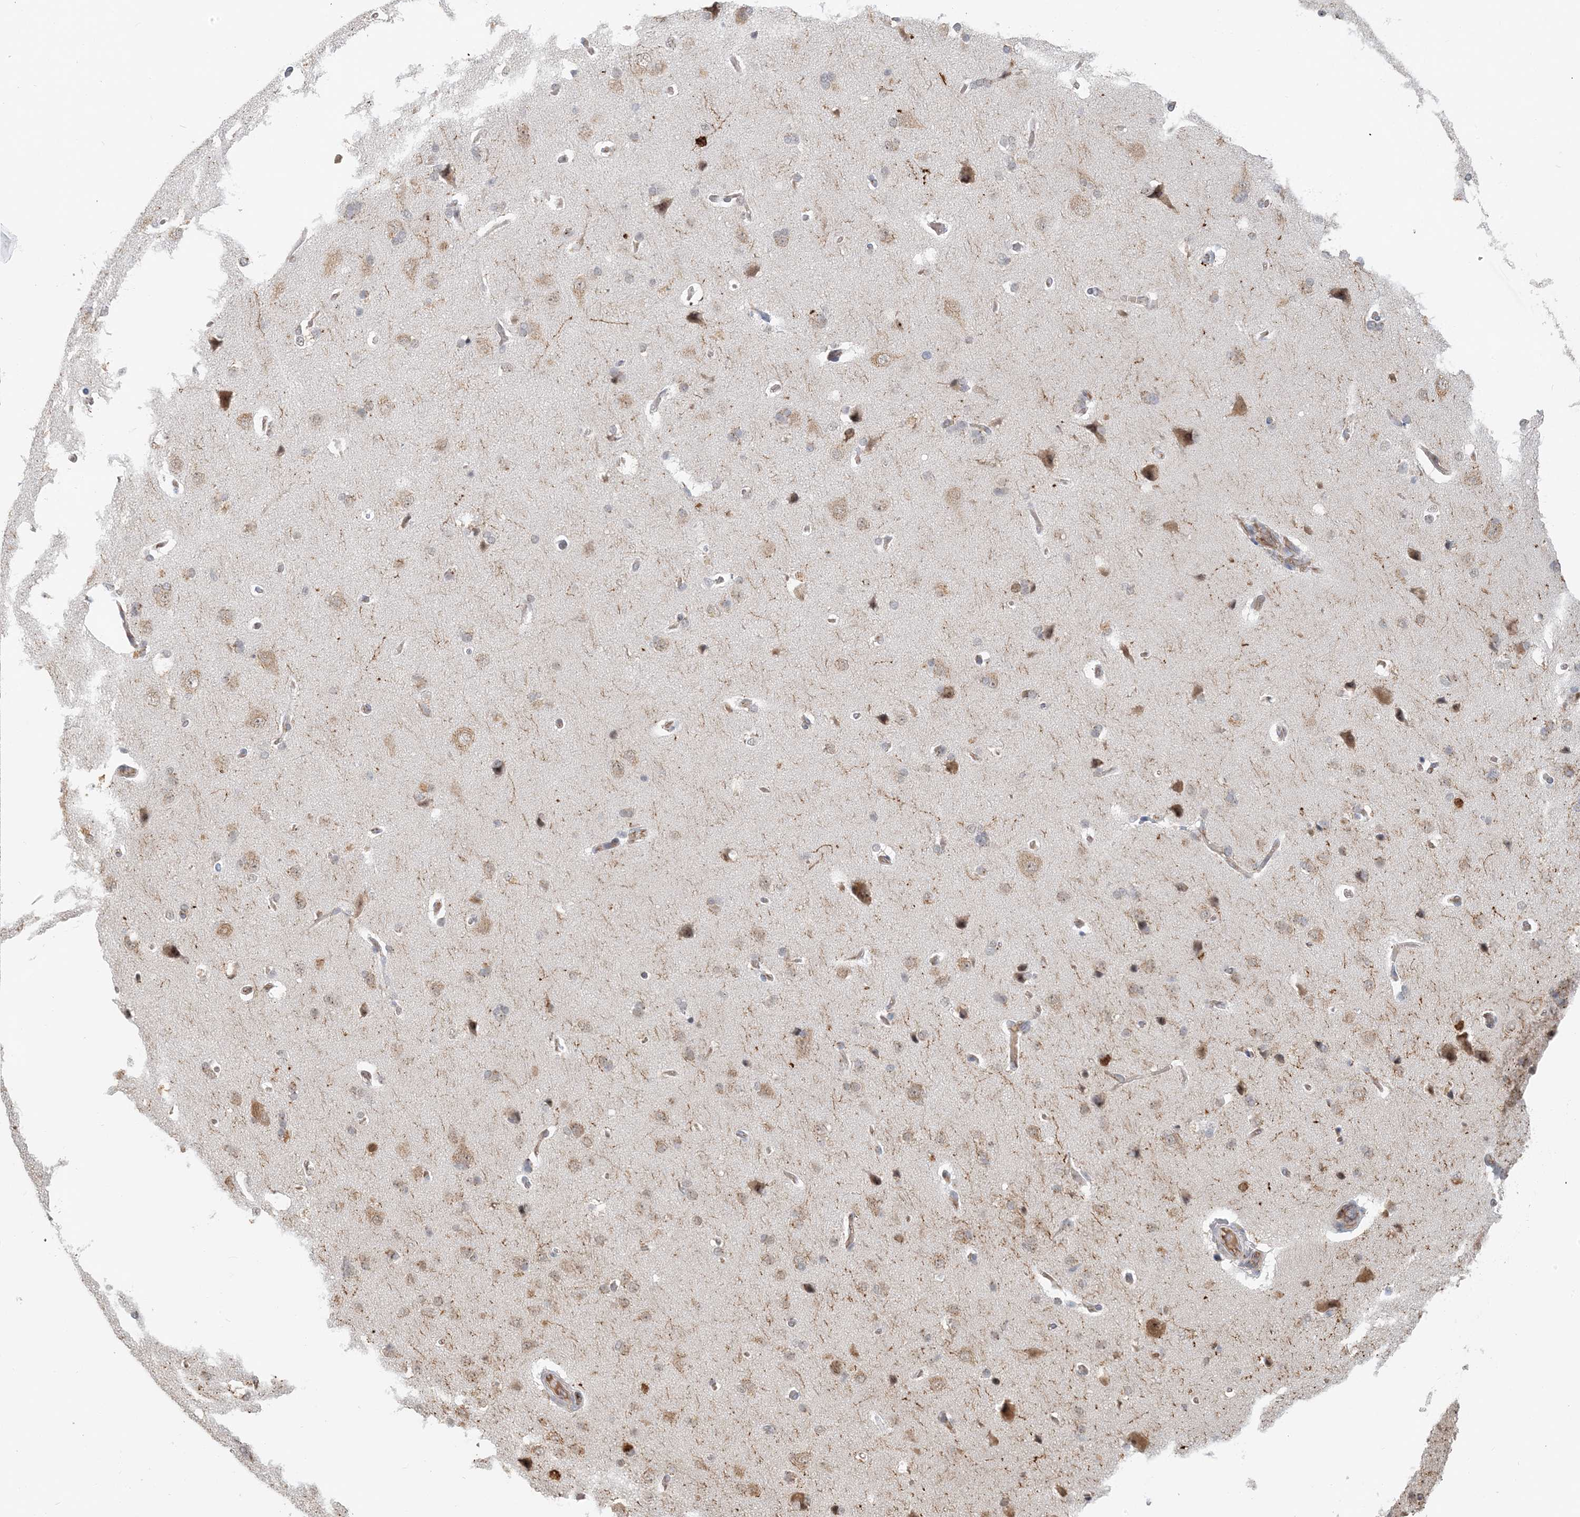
{"staining": {"intensity": "negative", "quantity": "none", "location": "none"}, "tissue": "cerebral cortex", "cell_type": "Endothelial cells", "image_type": "normal", "snomed": [{"axis": "morphology", "description": "Normal tissue, NOS"}, {"axis": "topography", "description": "Cerebral cortex"}], "caption": "This micrograph is of unremarkable cerebral cortex stained with IHC to label a protein in brown with the nuclei are counter-stained blue. There is no staining in endothelial cells. Nuclei are stained in blue.", "gene": "ZCCHC4", "patient": {"sex": "male", "age": 62}}